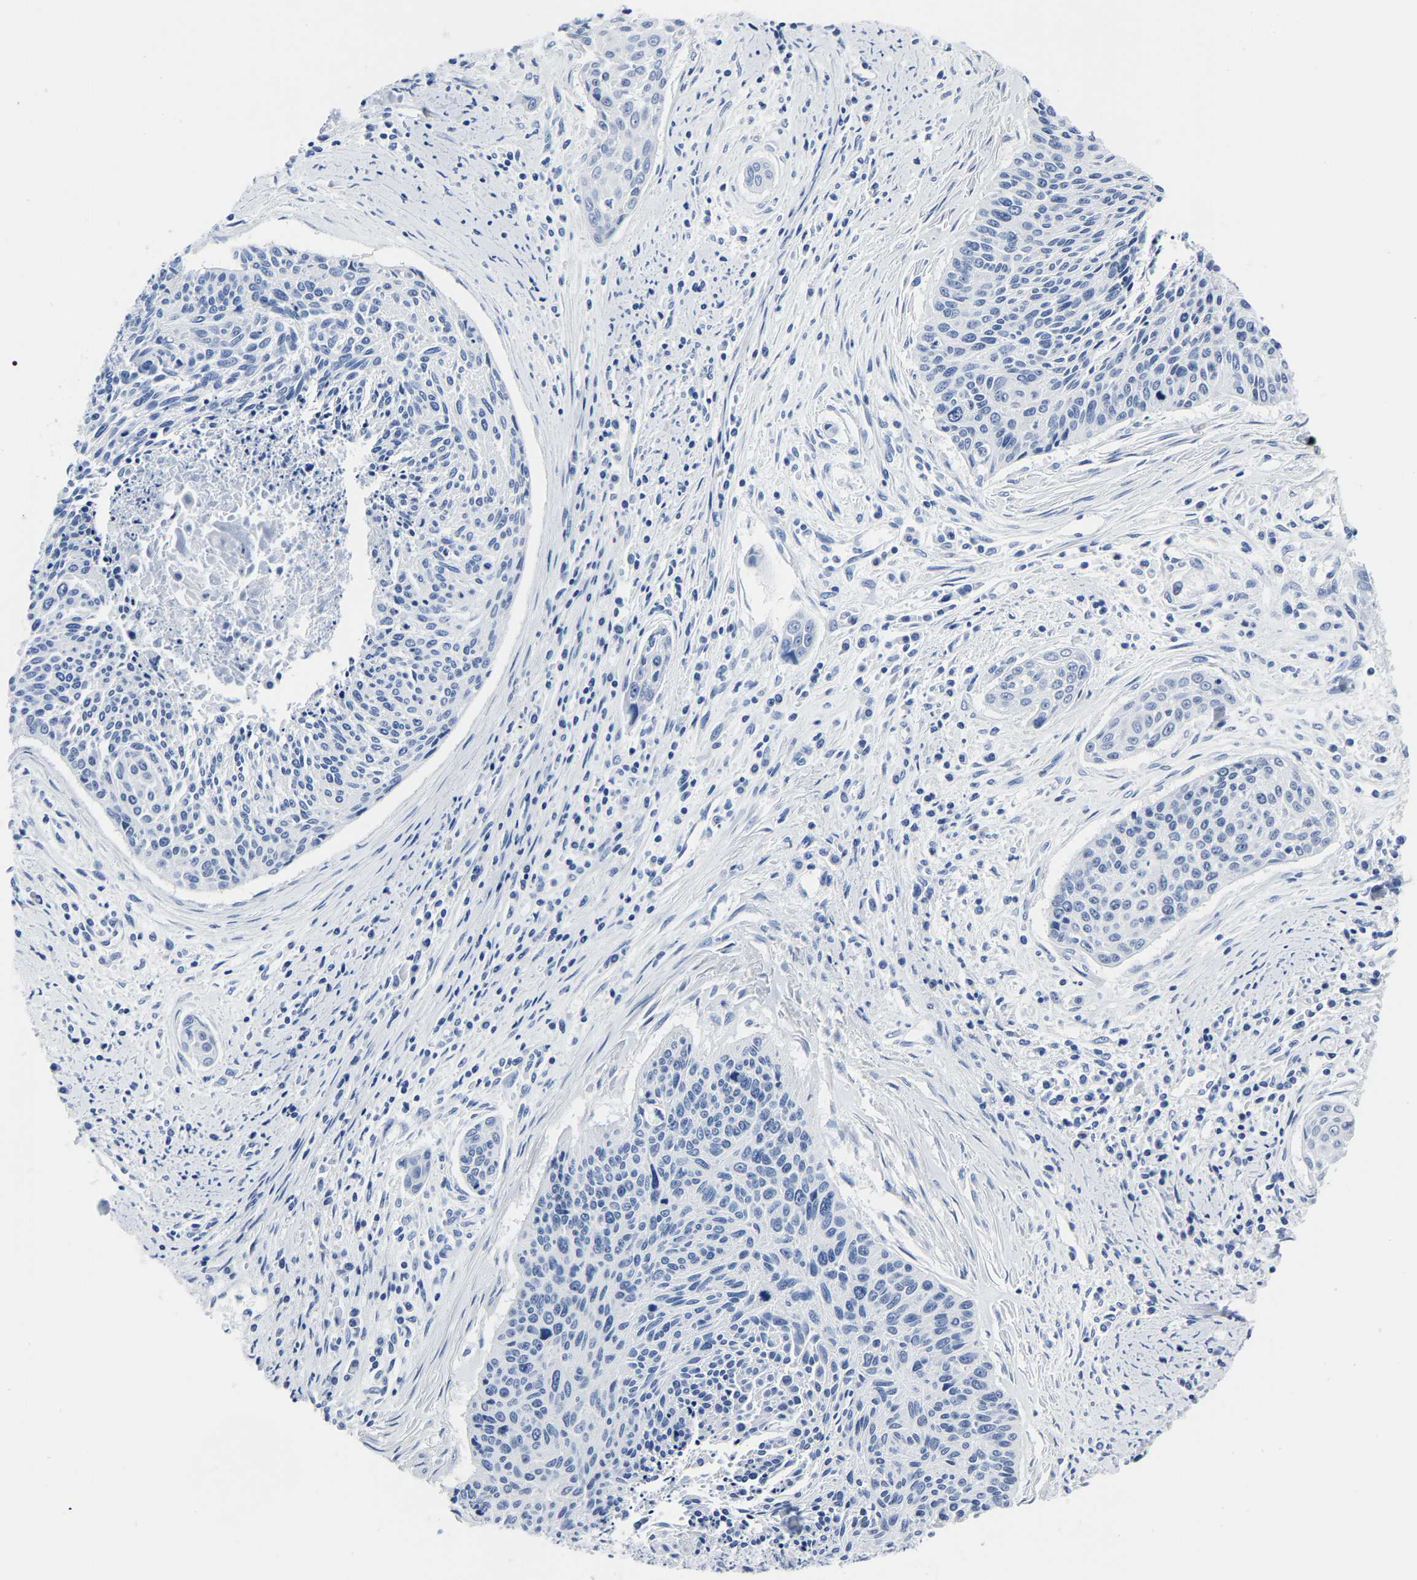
{"staining": {"intensity": "negative", "quantity": "none", "location": "none"}, "tissue": "cervical cancer", "cell_type": "Tumor cells", "image_type": "cancer", "snomed": [{"axis": "morphology", "description": "Squamous cell carcinoma, NOS"}, {"axis": "topography", "description": "Cervix"}], "caption": "Immunohistochemistry of human squamous cell carcinoma (cervical) displays no expression in tumor cells. (DAB (3,3'-diaminobenzidine) immunohistochemistry with hematoxylin counter stain).", "gene": "IMPG2", "patient": {"sex": "female", "age": 55}}